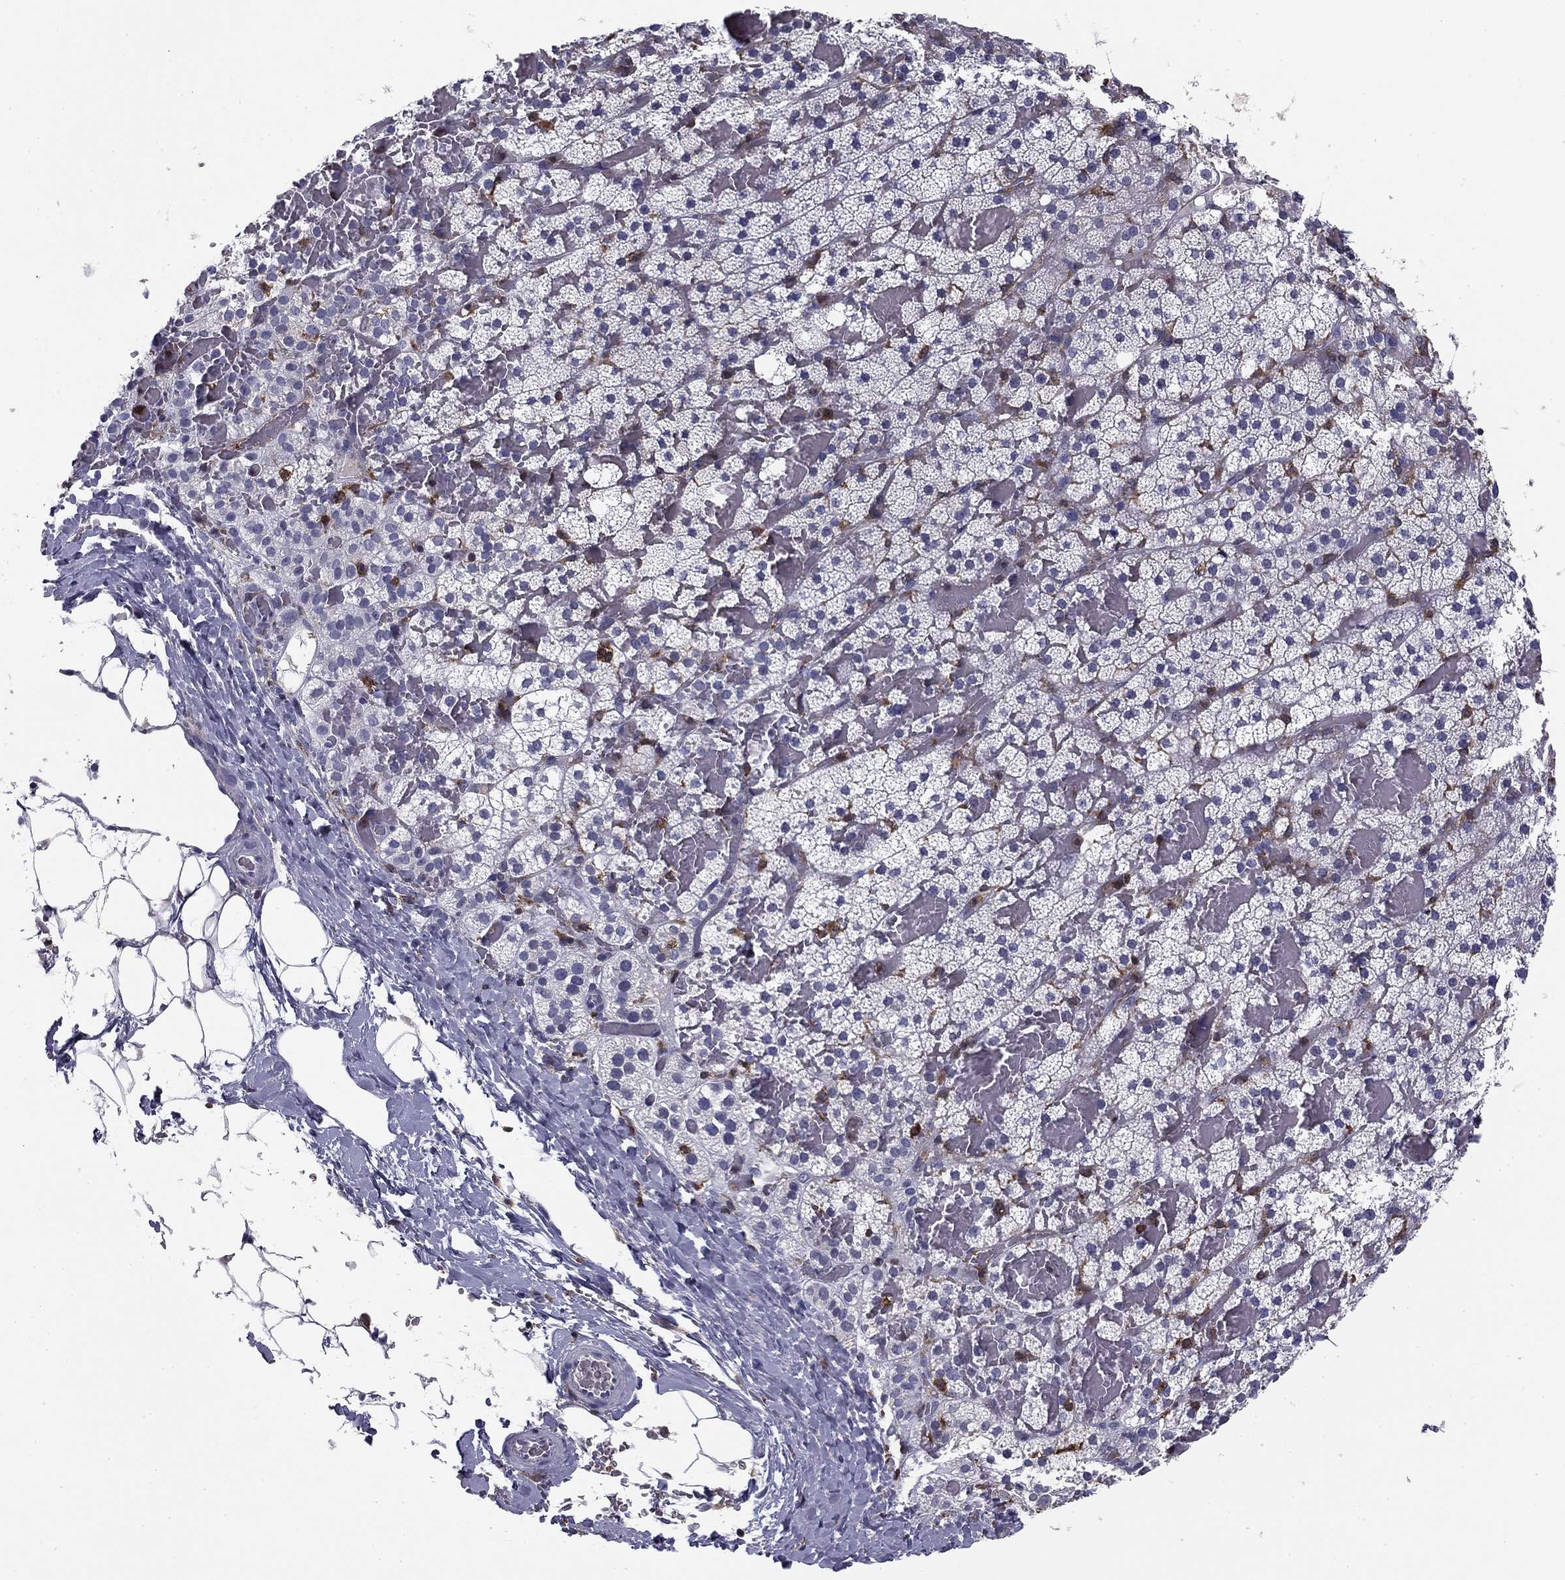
{"staining": {"intensity": "negative", "quantity": "none", "location": "none"}, "tissue": "adrenal gland", "cell_type": "Glandular cells", "image_type": "normal", "snomed": [{"axis": "morphology", "description": "Normal tissue, NOS"}, {"axis": "topography", "description": "Adrenal gland"}], "caption": "Glandular cells are negative for protein expression in normal human adrenal gland. (DAB IHC, high magnification).", "gene": "PLCB2", "patient": {"sex": "male", "age": 53}}